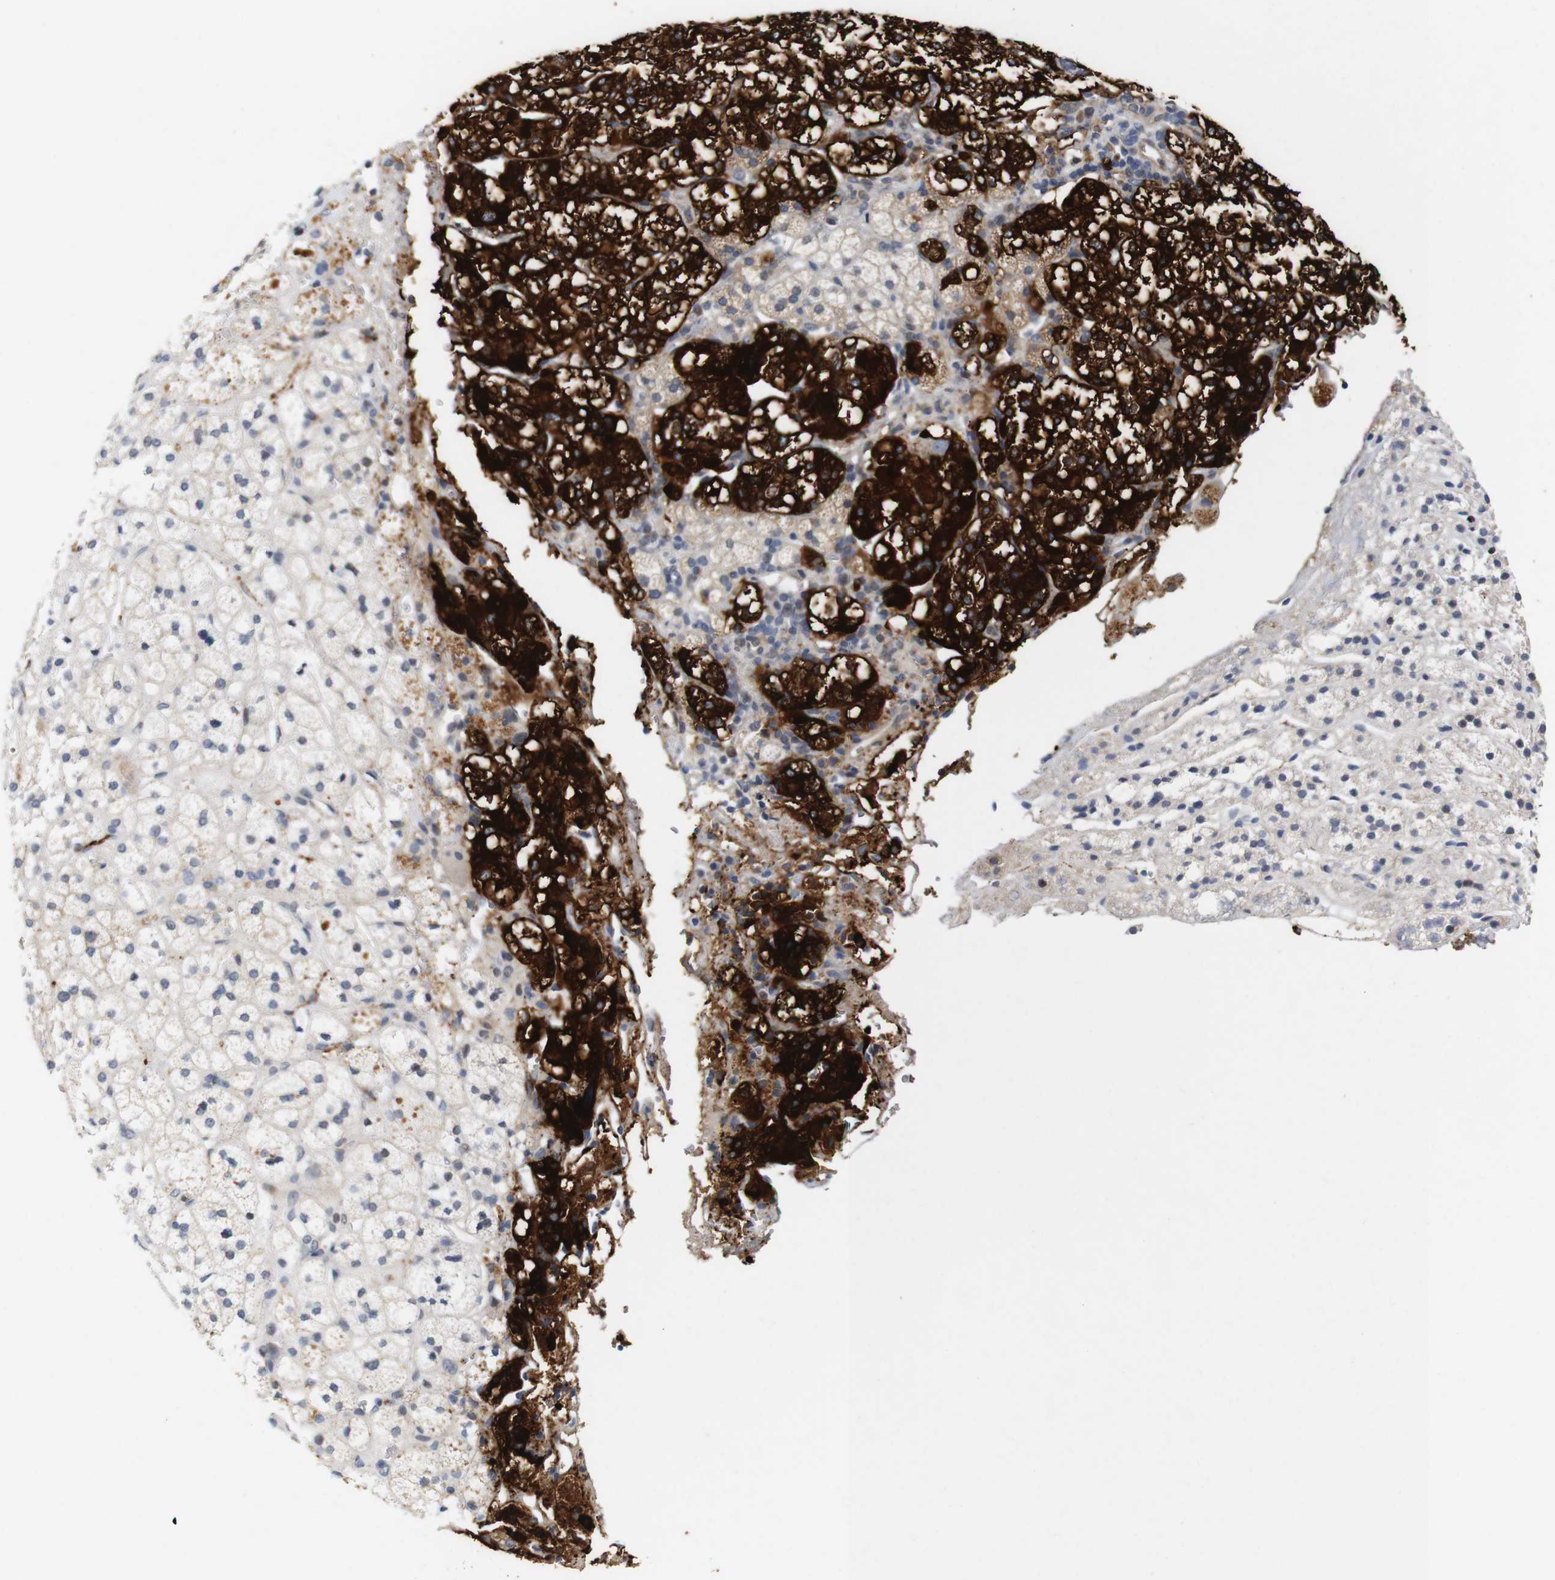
{"staining": {"intensity": "moderate", "quantity": "25%-75%", "location": "cytoplasmic/membranous,nuclear"}, "tissue": "adrenal gland", "cell_type": "Glandular cells", "image_type": "normal", "snomed": [{"axis": "morphology", "description": "Normal tissue, NOS"}, {"axis": "topography", "description": "Adrenal gland"}], "caption": "Benign adrenal gland exhibits moderate cytoplasmic/membranous,nuclear positivity in about 25%-75% of glandular cells.", "gene": "CYB561", "patient": {"sex": "male", "age": 56}}